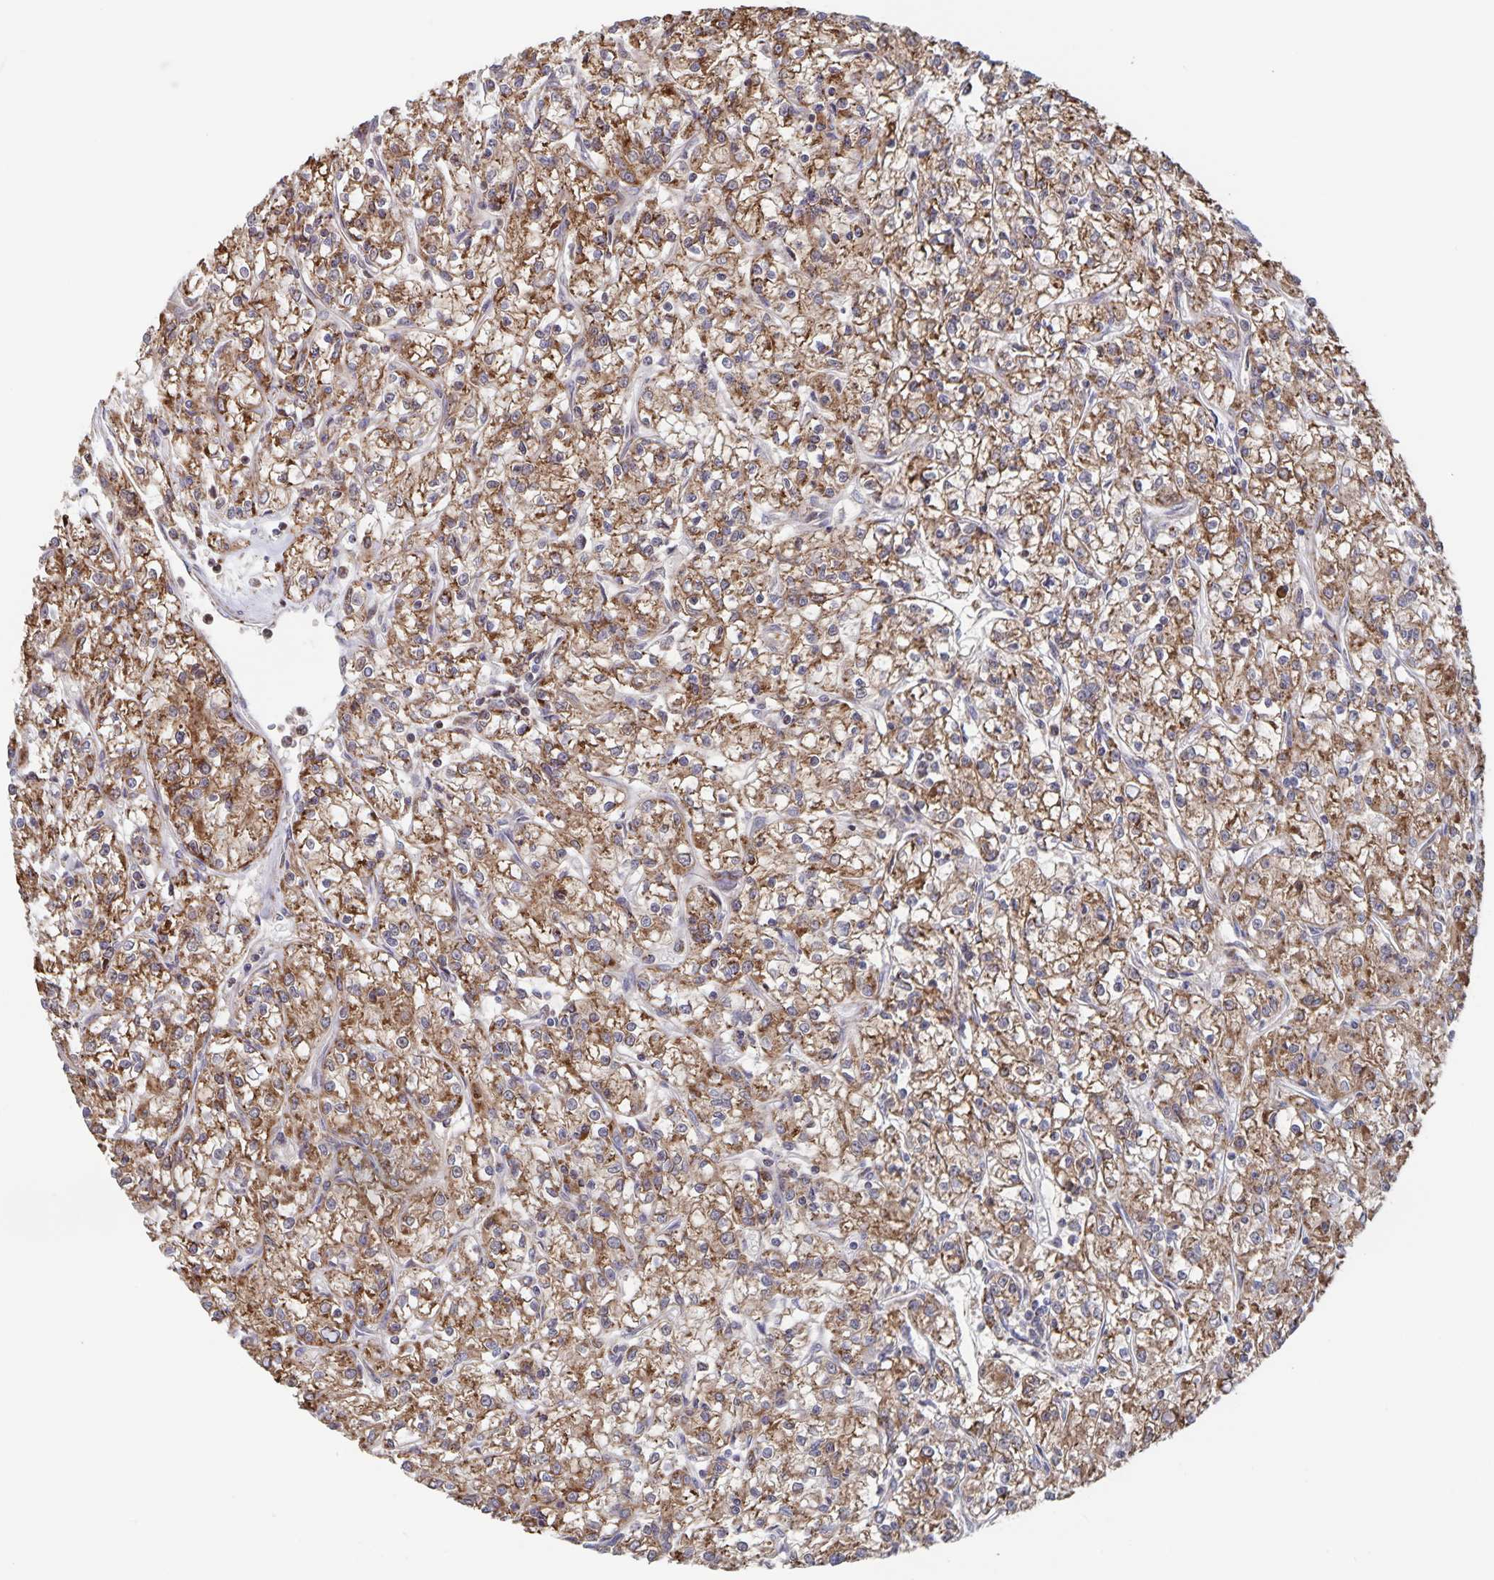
{"staining": {"intensity": "moderate", "quantity": ">75%", "location": "cytoplasmic/membranous"}, "tissue": "renal cancer", "cell_type": "Tumor cells", "image_type": "cancer", "snomed": [{"axis": "morphology", "description": "Adenocarcinoma, NOS"}, {"axis": "topography", "description": "Kidney"}], "caption": "A histopathology image showing moderate cytoplasmic/membranous expression in about >75% of tumor cells in renal adenocarcinoma, as visualized by brown immunohistochemical staining.", "gene": "ACACA", "patient": {"sex": "female", "age": 59}}